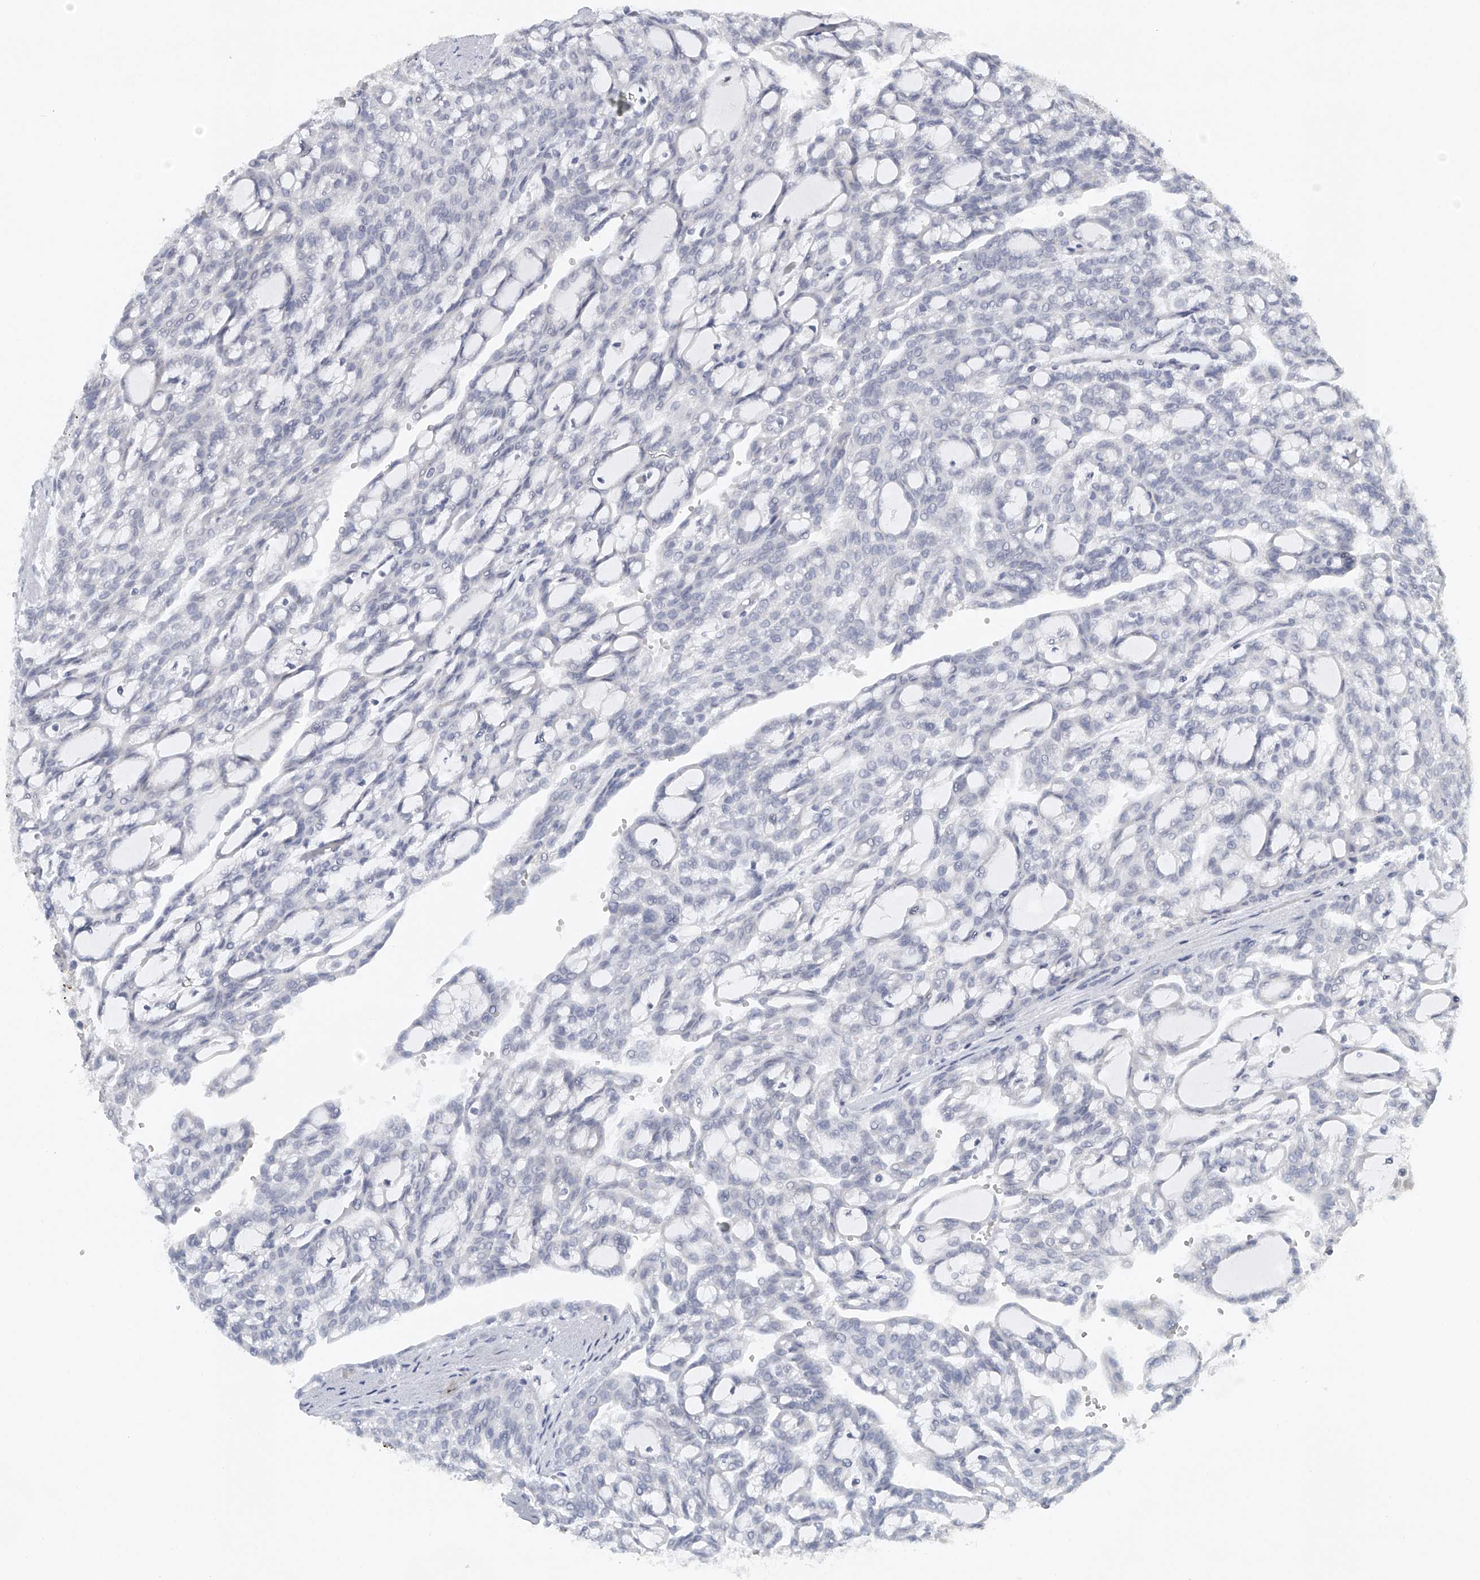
{"staining": {"intensity": "negative", "quantity": "none", "location": "none"}, "tissue": "renal cancer", "cell_type": "Tumor cells", "image_type": "cancer", "snomed": [{"axis": "morphology", "description": "Adenocarcinoma, NOS"}, {"axis": "topography", "description": "Kidney"}], "caption": "Immunohistochemical staining of renal cancer shows no significant staining in tumor cells.", "gene": "FAT2", "patient": {"sex": "male", "age": 63}}